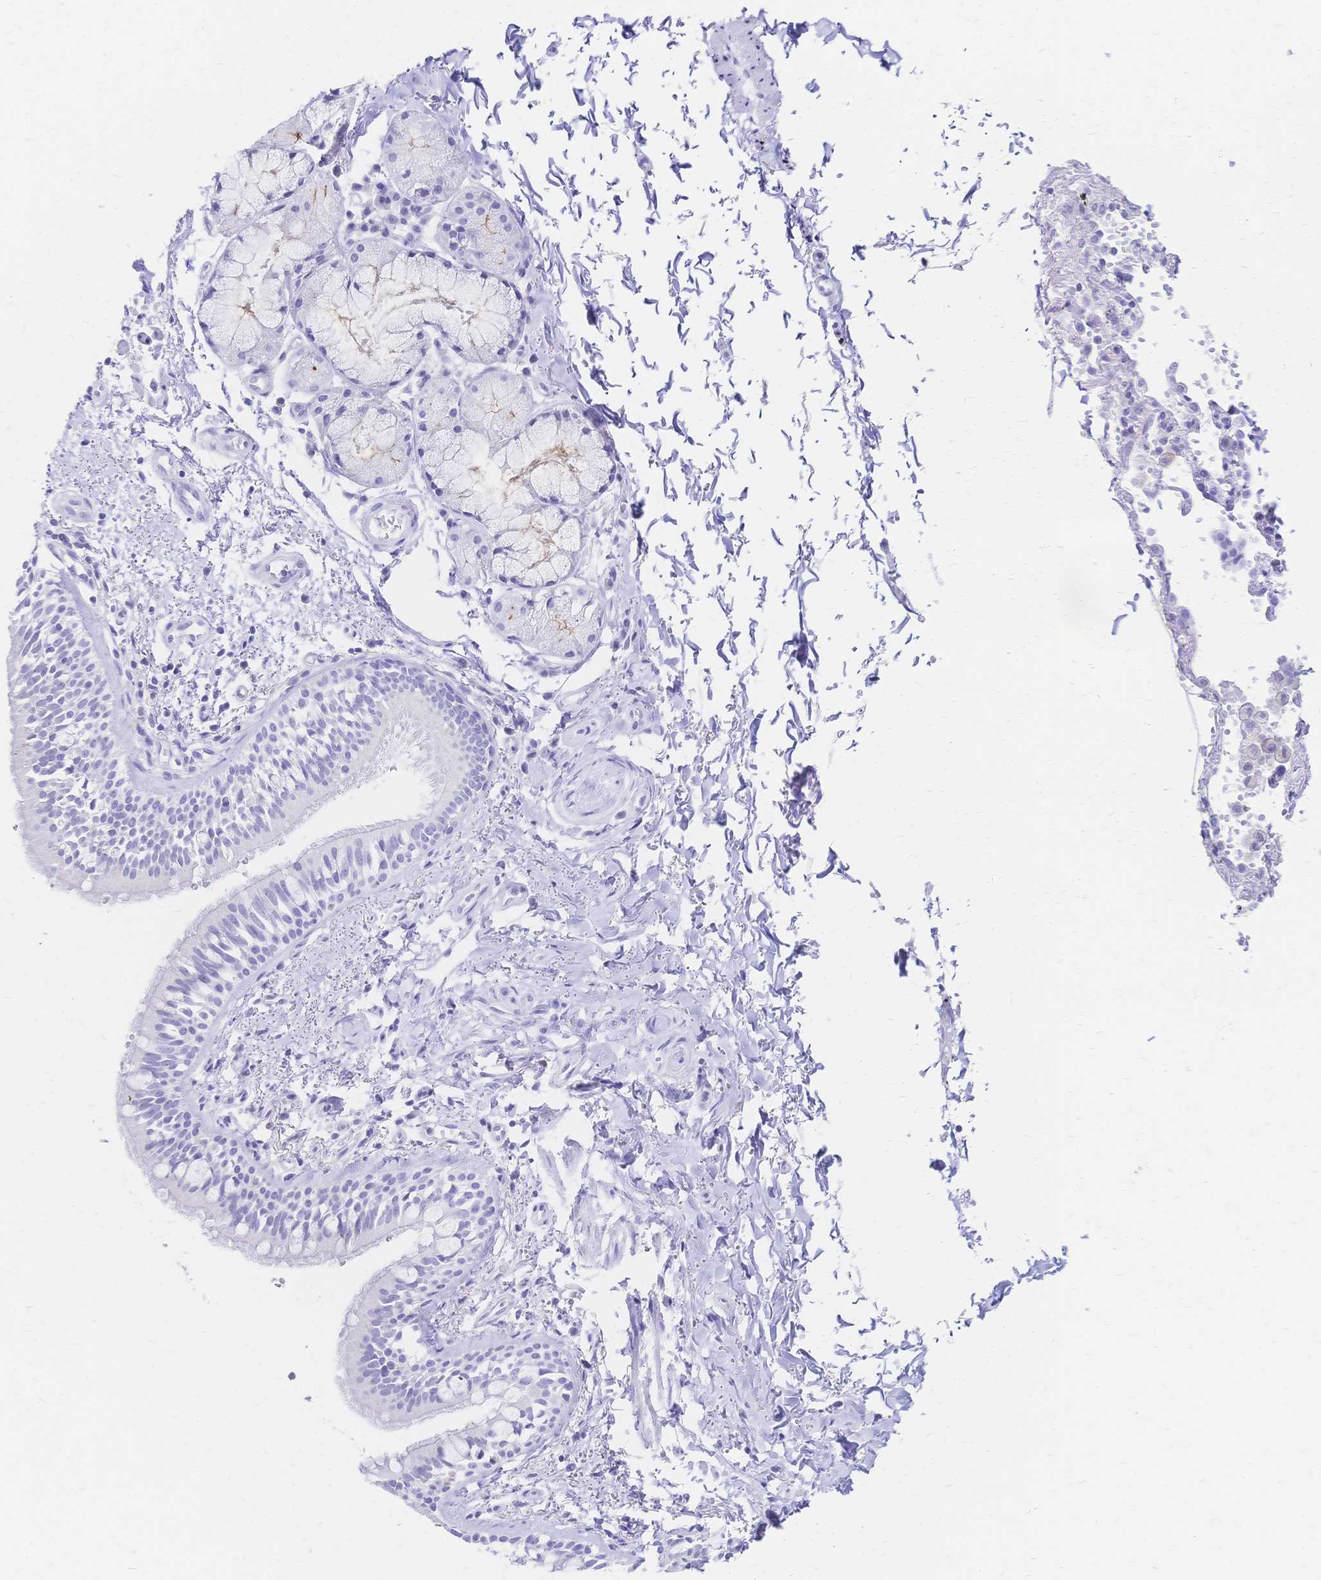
{"staining": {"intensity": "negative", "quantity": "none", "location": "none"}, "tissue": "bronchus", "cell_type": "Respiratory epithelial cells", "image_type": "normal", "snomed": [{"axis": "morphology", "description": "Normal tissue, NOS"}, {"axis": "topography", "description": "Lymph node"}, {"axis": "topography", "description": "Cartilage tissue"}, {"axis": "topography", "description": "Bronchus"}], "caption": "The micrograph shows no staining of respiratory epithelial cells in normal bronchus.", "gene": "SLC5A1", "patient": {"sex": "female", "age": 70}}